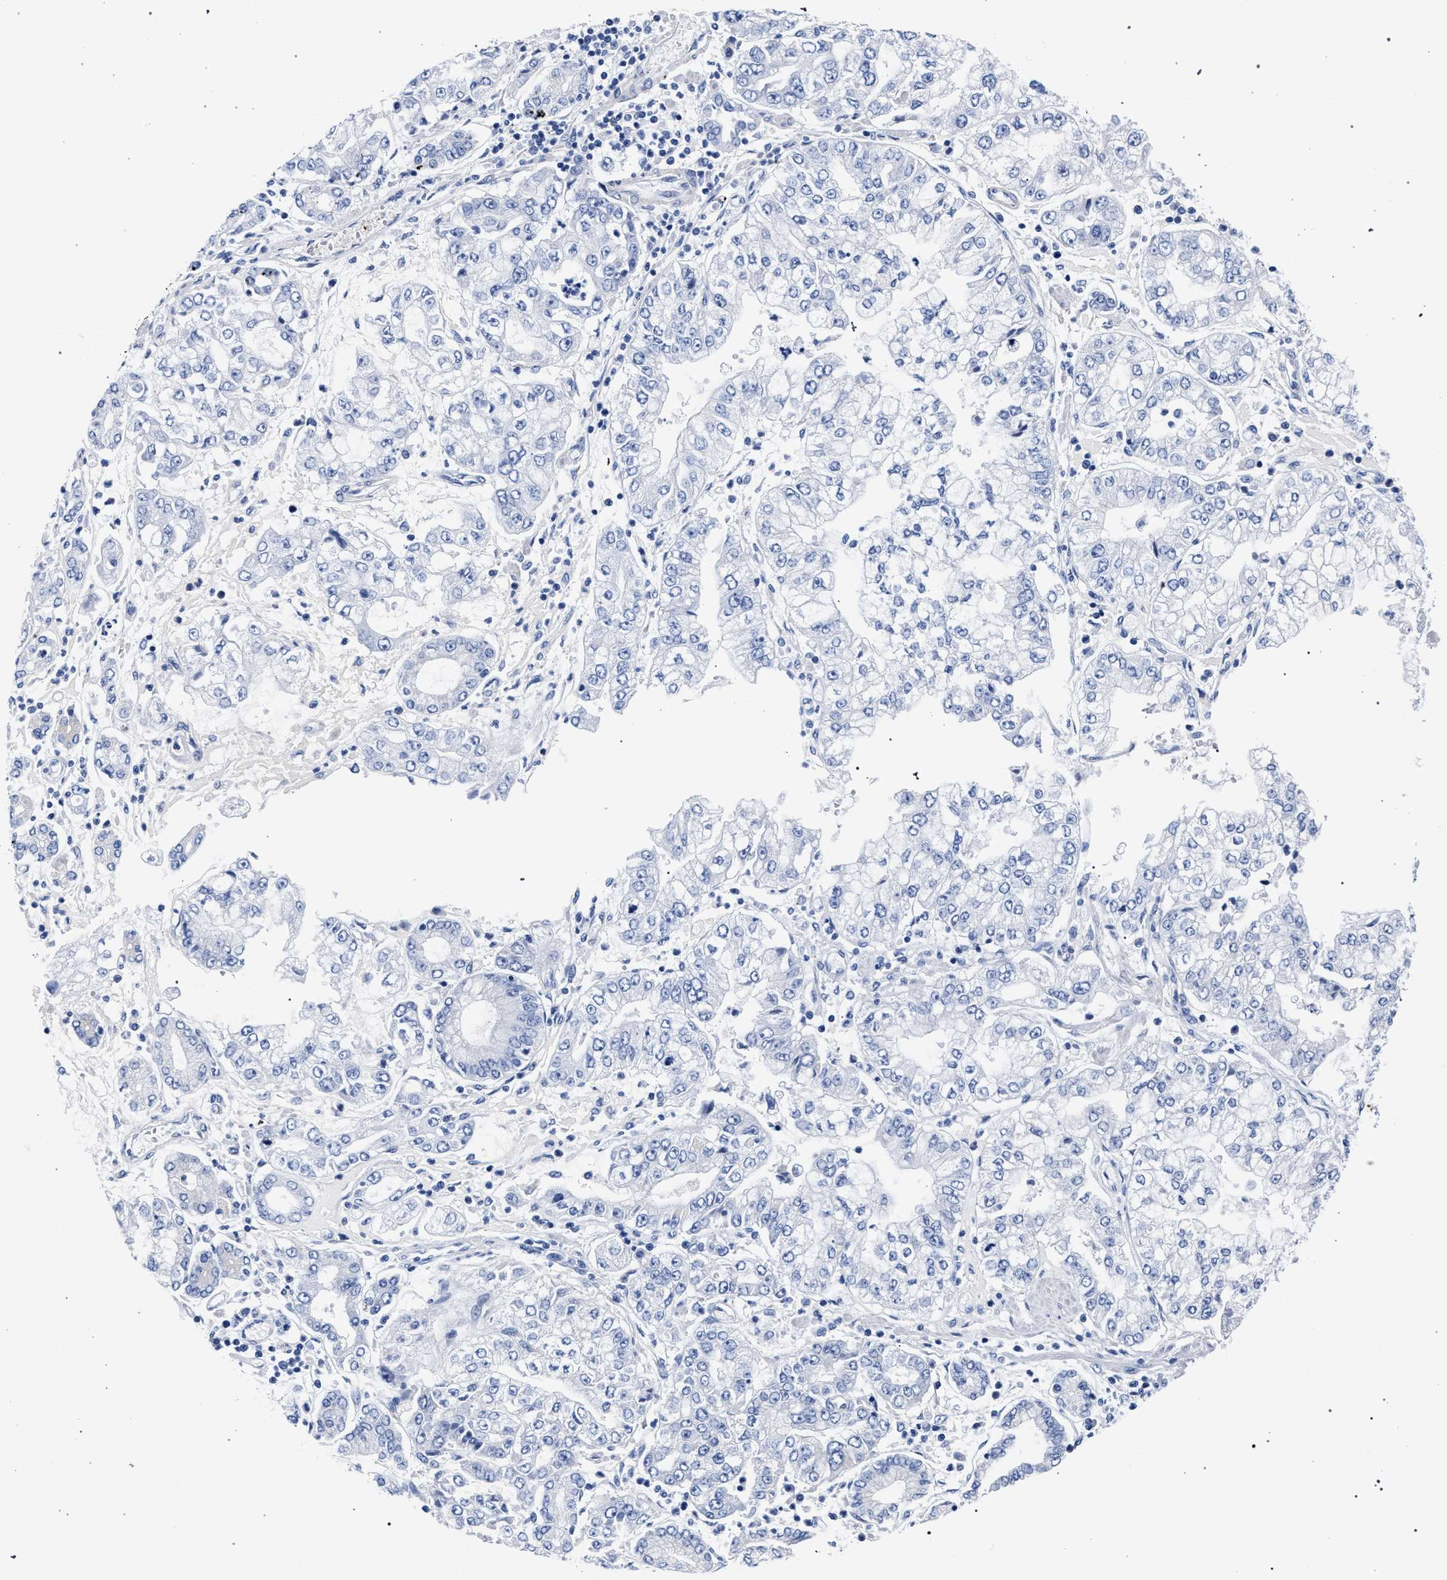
{"staining": {"intensity": "negative", "quantity": "none", "location": "none"}, "tissue": "stomach cancer", "cell_type": "Tumor cells", "image_type": "cancer", "snomed": [{"axis": "morphology", "description": "Adenocarcinoma, NOS"}, {"axis": "topography", "description": "Stomach"}], "caption": "High magnification brightfield microscopy of stomach adenocarcinoma stained with DAB (brown) and counterstained with hematoxylin (blue): tumor cells show no significant expression. (DAB immunohistochemistry (IHC) visualized using brightfield microscopy, high magnification).", "gene": "AKAP4", "patient": {"sex": "male", "age": 76}}